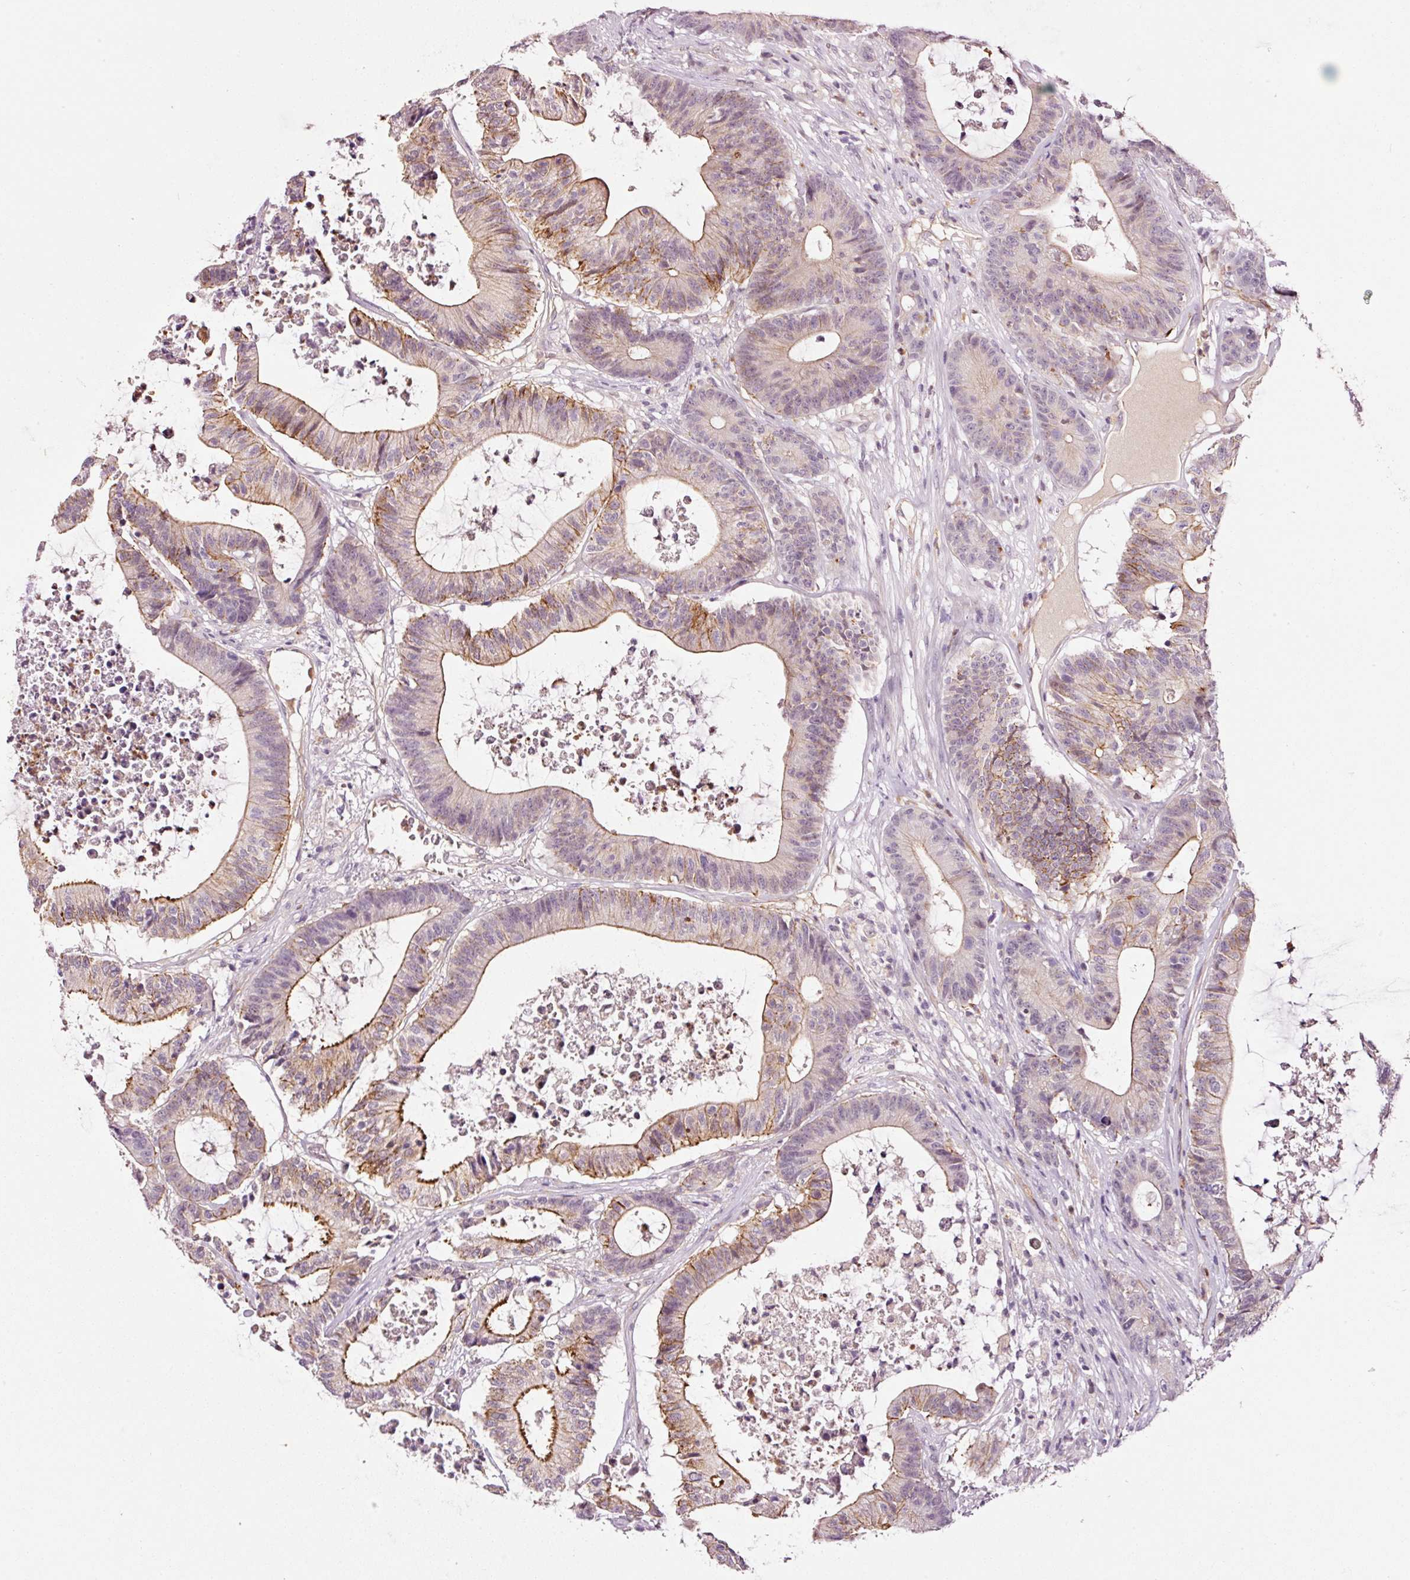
{"staining": {"intensity": "moderate", "quantity": "25%-75%", "location": "cytoplasmic/membranous"}, "tissue": "colorectal cancer", "cell_type": "Tumor cells", "image_type": "cancer", "snomed": [{"axis": "morphology", "description": "Adenocarcinoma, NOS"}, {"axis": "topography", "description": "Colon"}], "caption": "Protein expression by immunohistochemistry displays moderate cytoplasmic/membranous staining in approximately 25%-75% of tumor cells in colorectal cancer.", "gene": "ABCB4", "patient": {"sex": "female", "age": 84}}